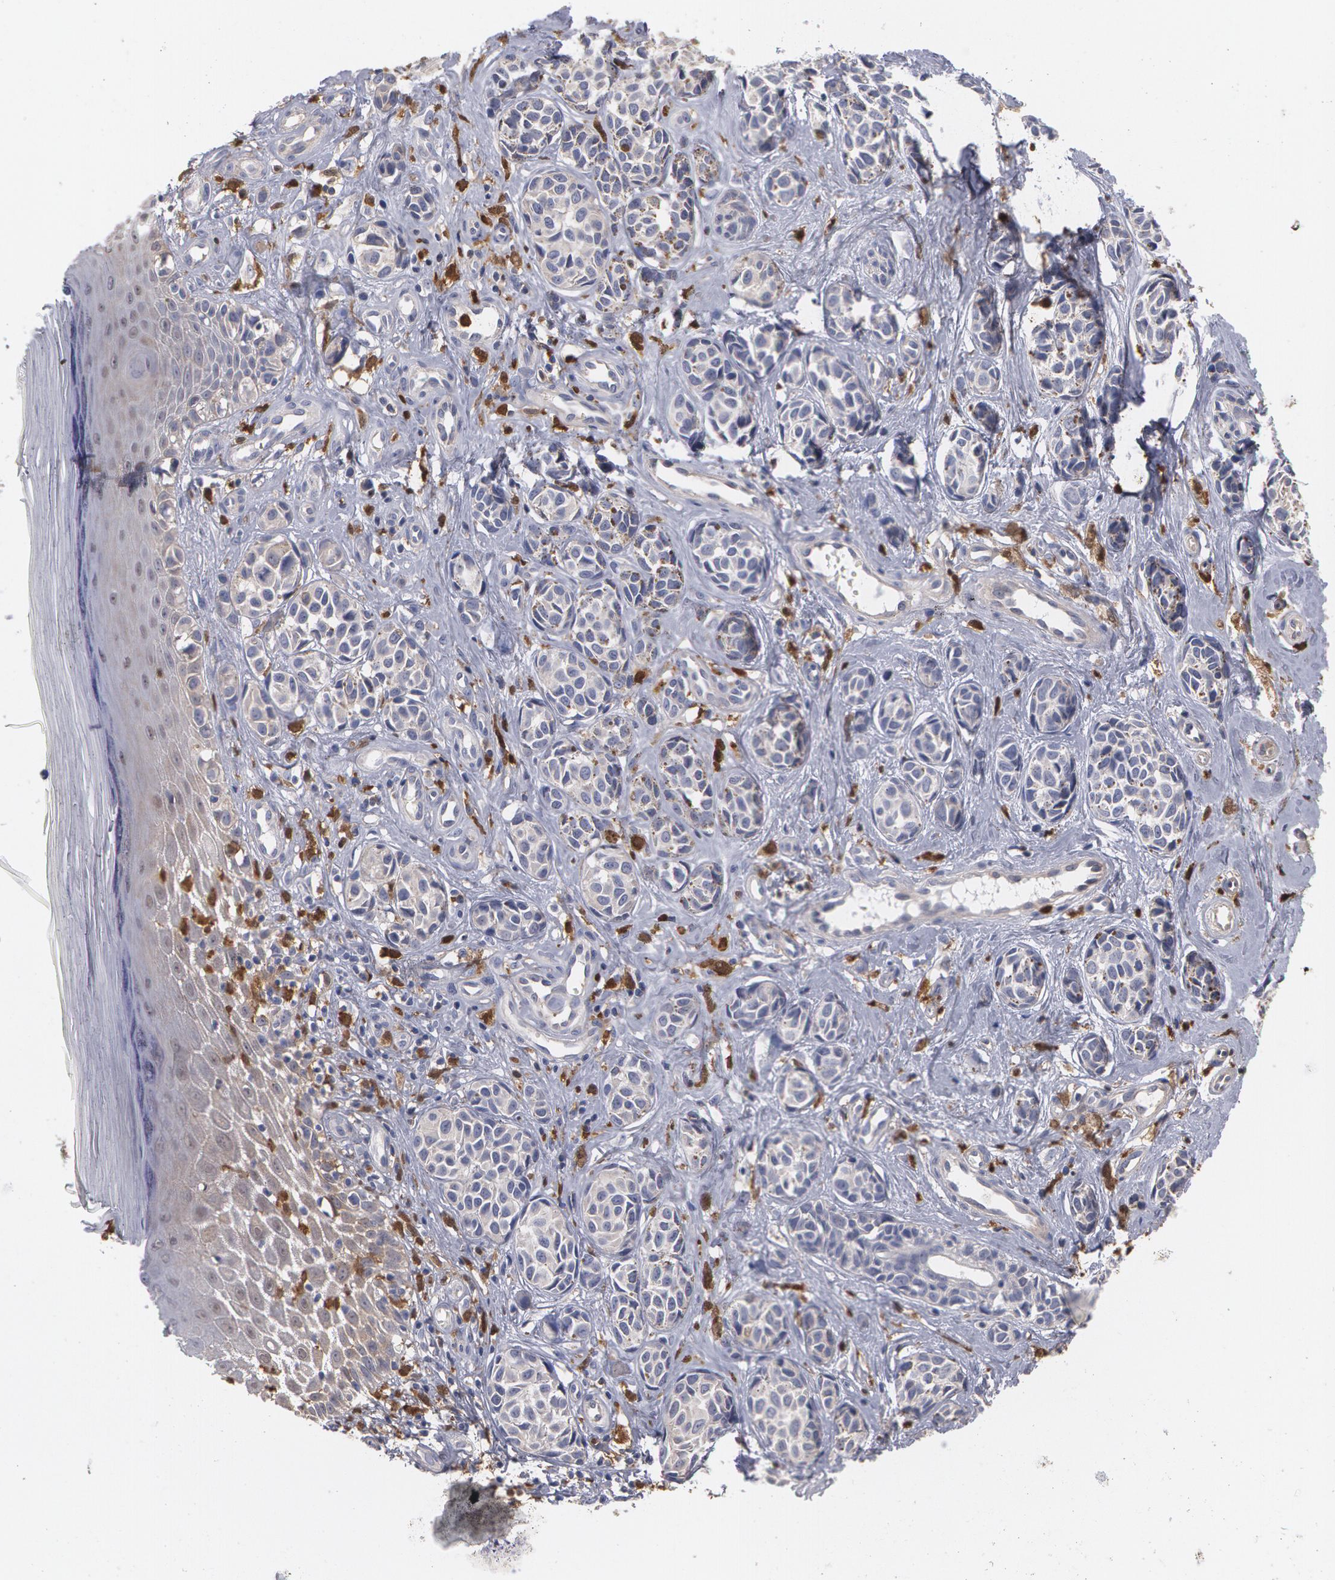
{"staining": {"intensity": "negative", "quantity": "none", "location": "none"}, "tissue": "melanoma", "cell_type": "Tumor cells", "image_type": "cancer", "snomed": [{"axis": "morphology", "description": "Malignant melanoma, NOS"}, {"axis": "topography", "description": "Skin"}], "caption": "Malignant melanoma was stained to show a protein in brown. There is no significant expression in tumor cells.", "gene": "SYK", "patient": {"sex": "male", "age": 79}}